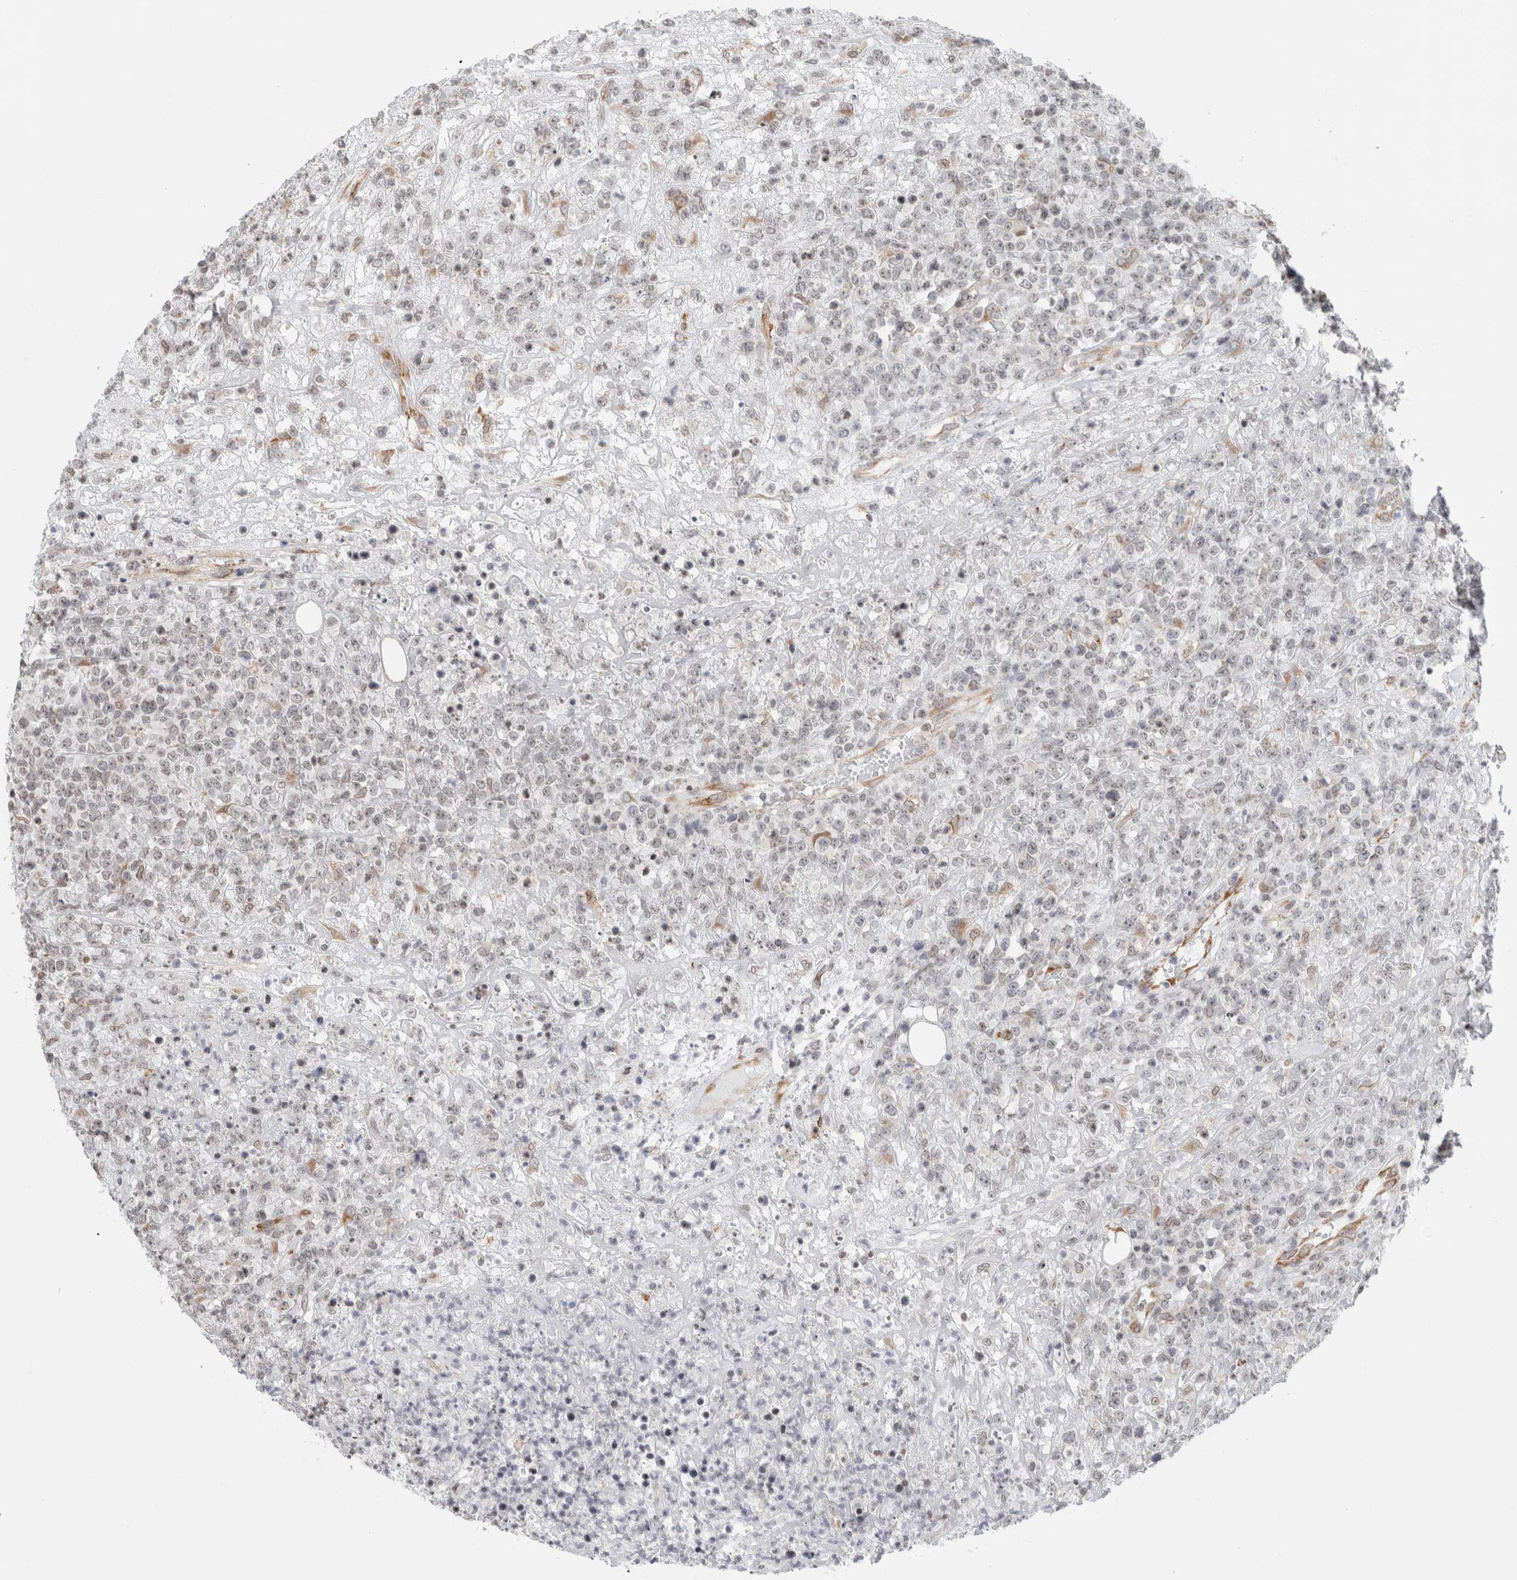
{"staining": {"intensity": "weak", "quantity": "25%-75%", "location": "nuclear"}, "tissue": "lymphoma", "cell_type": "Tumor cells", "image_type": "cancer", "snomed": [{"axis": "morphology", "description": "Malignant lymphoma, non-Hodgkin's type, High grade"}, {"axis": "topography", "description": "Colon"}], "caption": "A low amount of weak nuclear positivity is present in approximately 25%-75% of tumor cells in lymphoma tissue. The protein of interest is stained brown, and the nuclei are stained in blue (DAB (3,3'-diaminobenzidine) IHC with brightfield microscopy, high magnification).", "gene": "RBMX2", "patient": {"sex": "female", "age": 53}}